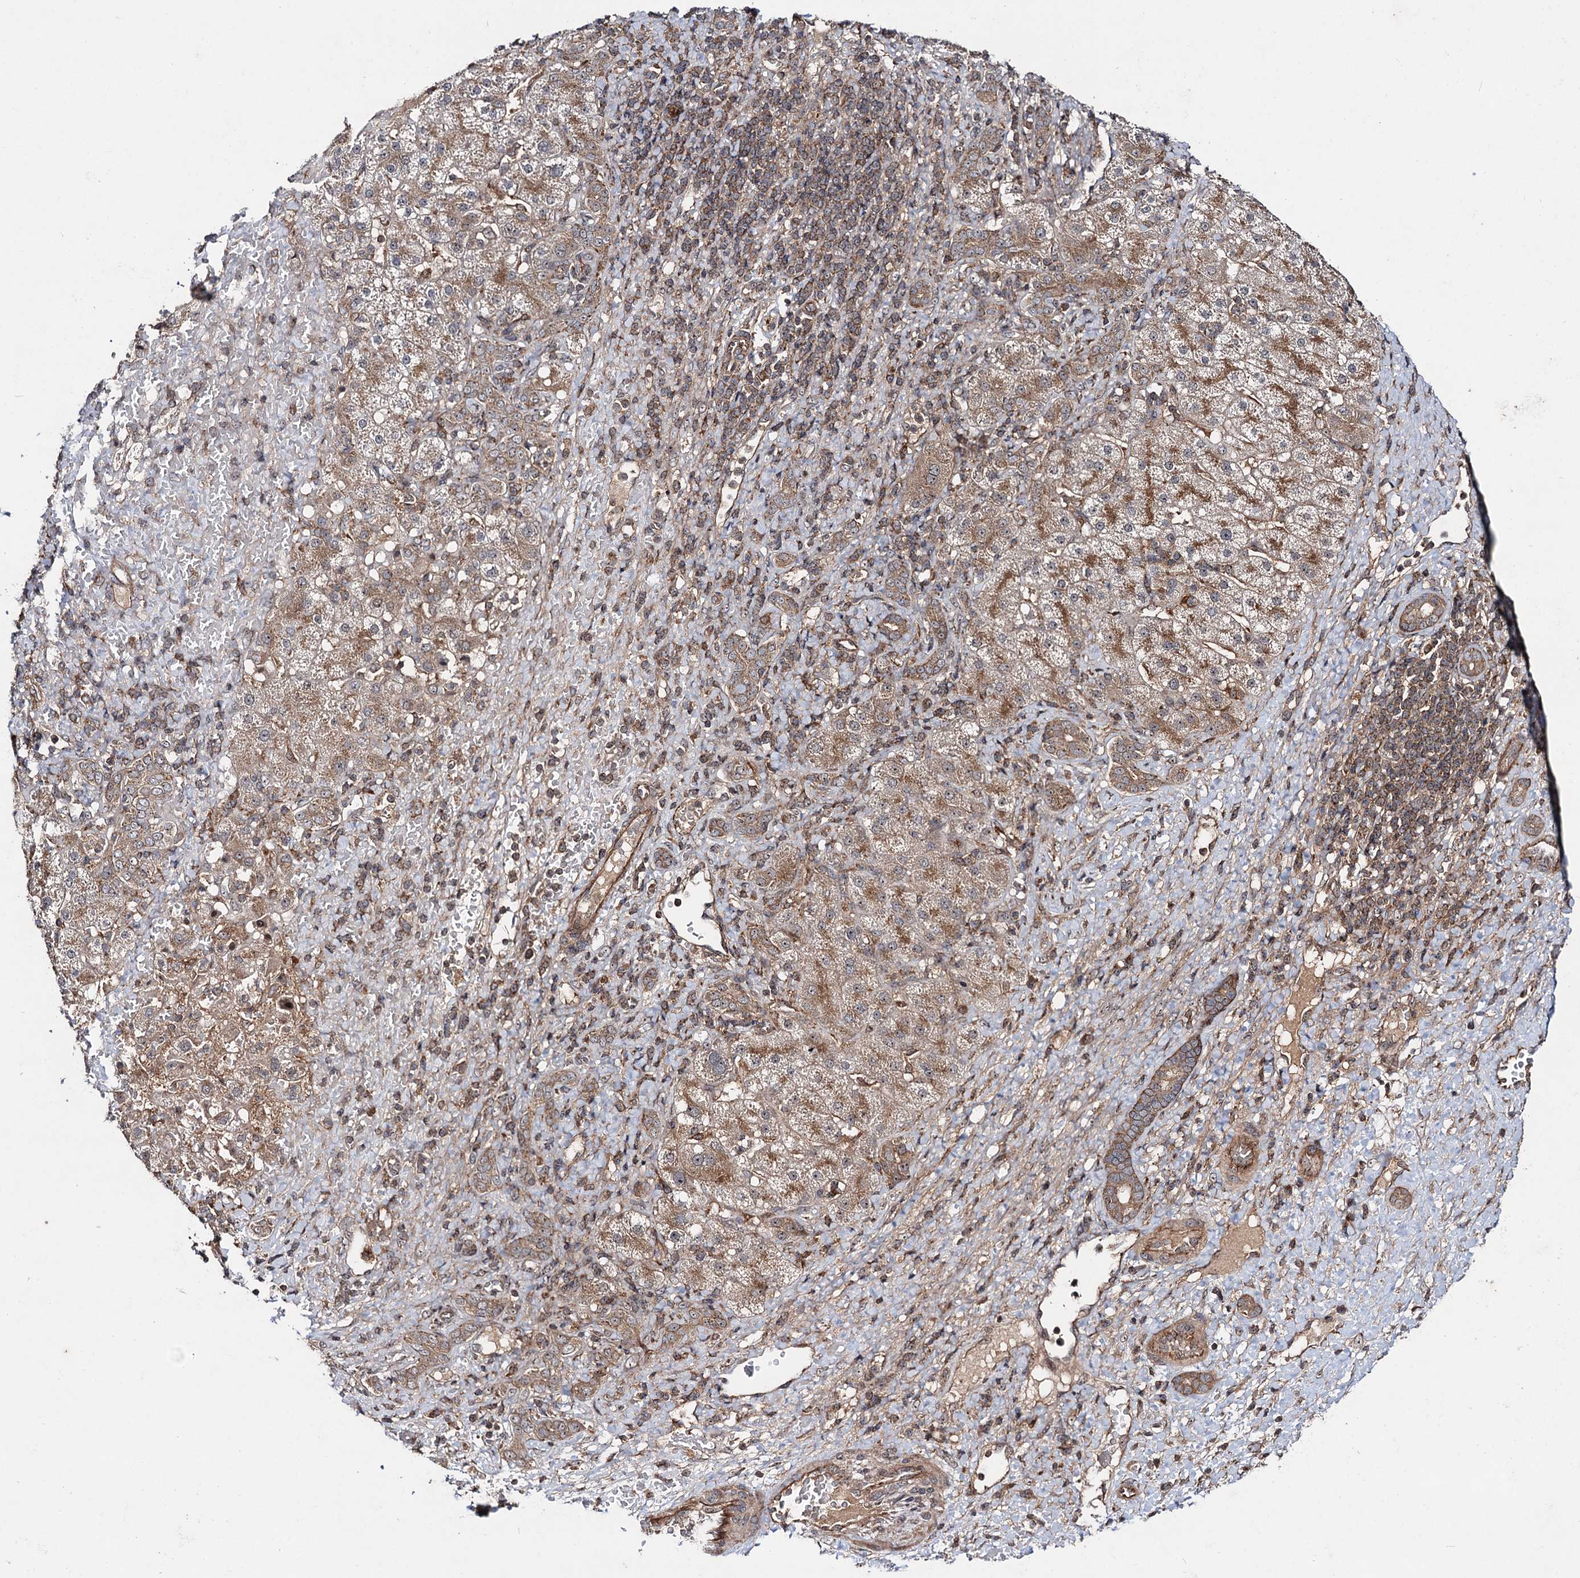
{"staining": {"intensity": "moderate", "quantity": ">75%", "location": "cytoplasmic/membranous"}, "tissue": "liver cancer", "cell_type": "Tumor cells", "image_type": "cancer", "snomed": [{"axis": "morphology", "description": "Normal tissue, NOS"}, {"axis": "morphology", "description": "Carcinoma, Hepatocellular, NOS"}, {"axis": "topography", "description": "Liver"}], "caption": "Tumor cells show moderate cytoplasmic/membranous positivity in about >75% of cells in hepatocellular carcinoma (liver). Ihc stains the protein of interest in brown and the nuclei are stained blue.", "gene": "KXD1", "patient": {"sex": "male", "age": 57}}